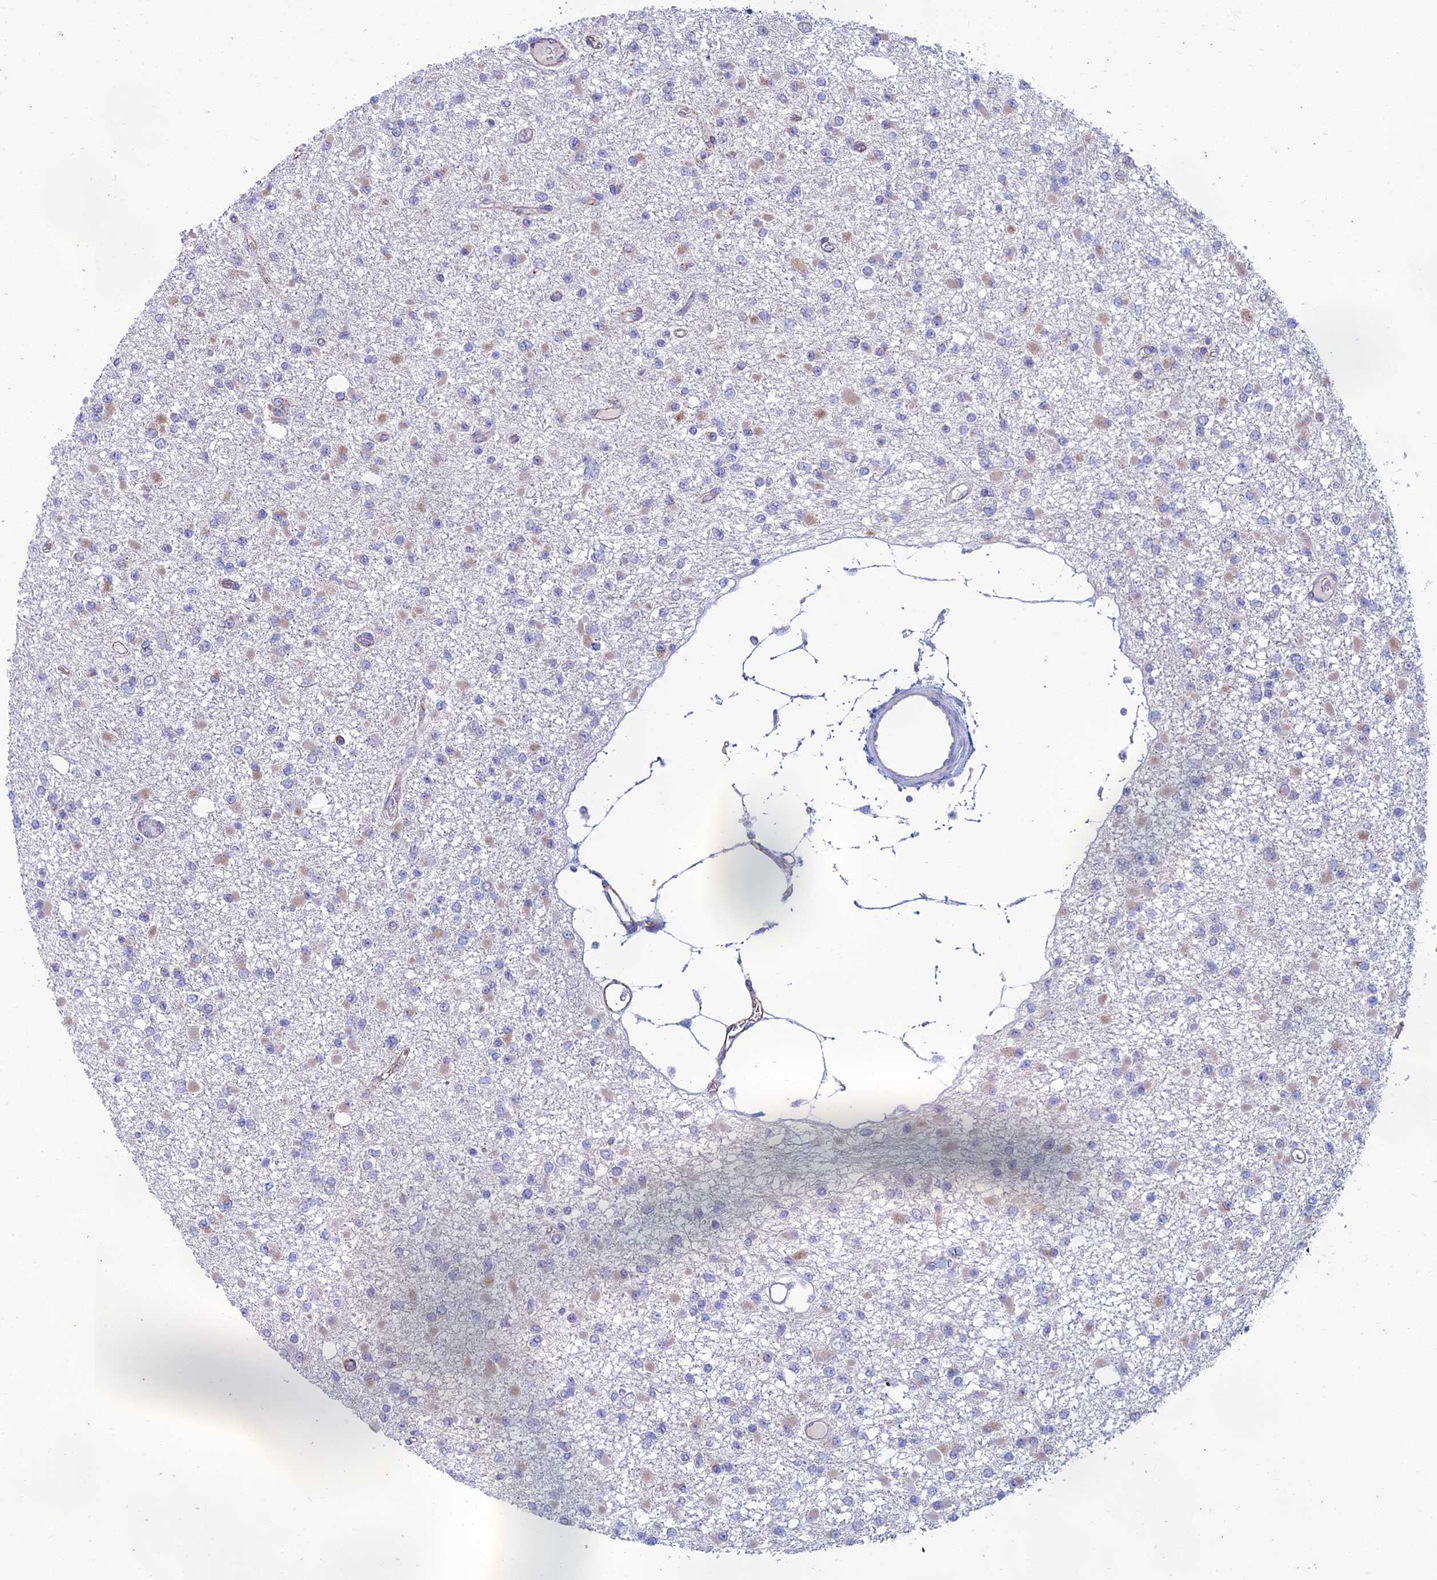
{"staining": {"intensity": "negative", "quantity": "none", "location": "none"}, "tissue": "glioma", "cell_type": "Tumor cells", "image_type": "cancer", "snomed": [{"axis": "morphology", "description": "Glioma, malignant, Low grade"}, {"axis": "topography", "description": "Brain"}], "caption": "A histopathology image of human malignant glioma (low-grade) is negative for staining in tumor cells. Nuclei are stained in blue.", "gene": "PTCD2", "patient": {"sex": "female", "age": 22}}